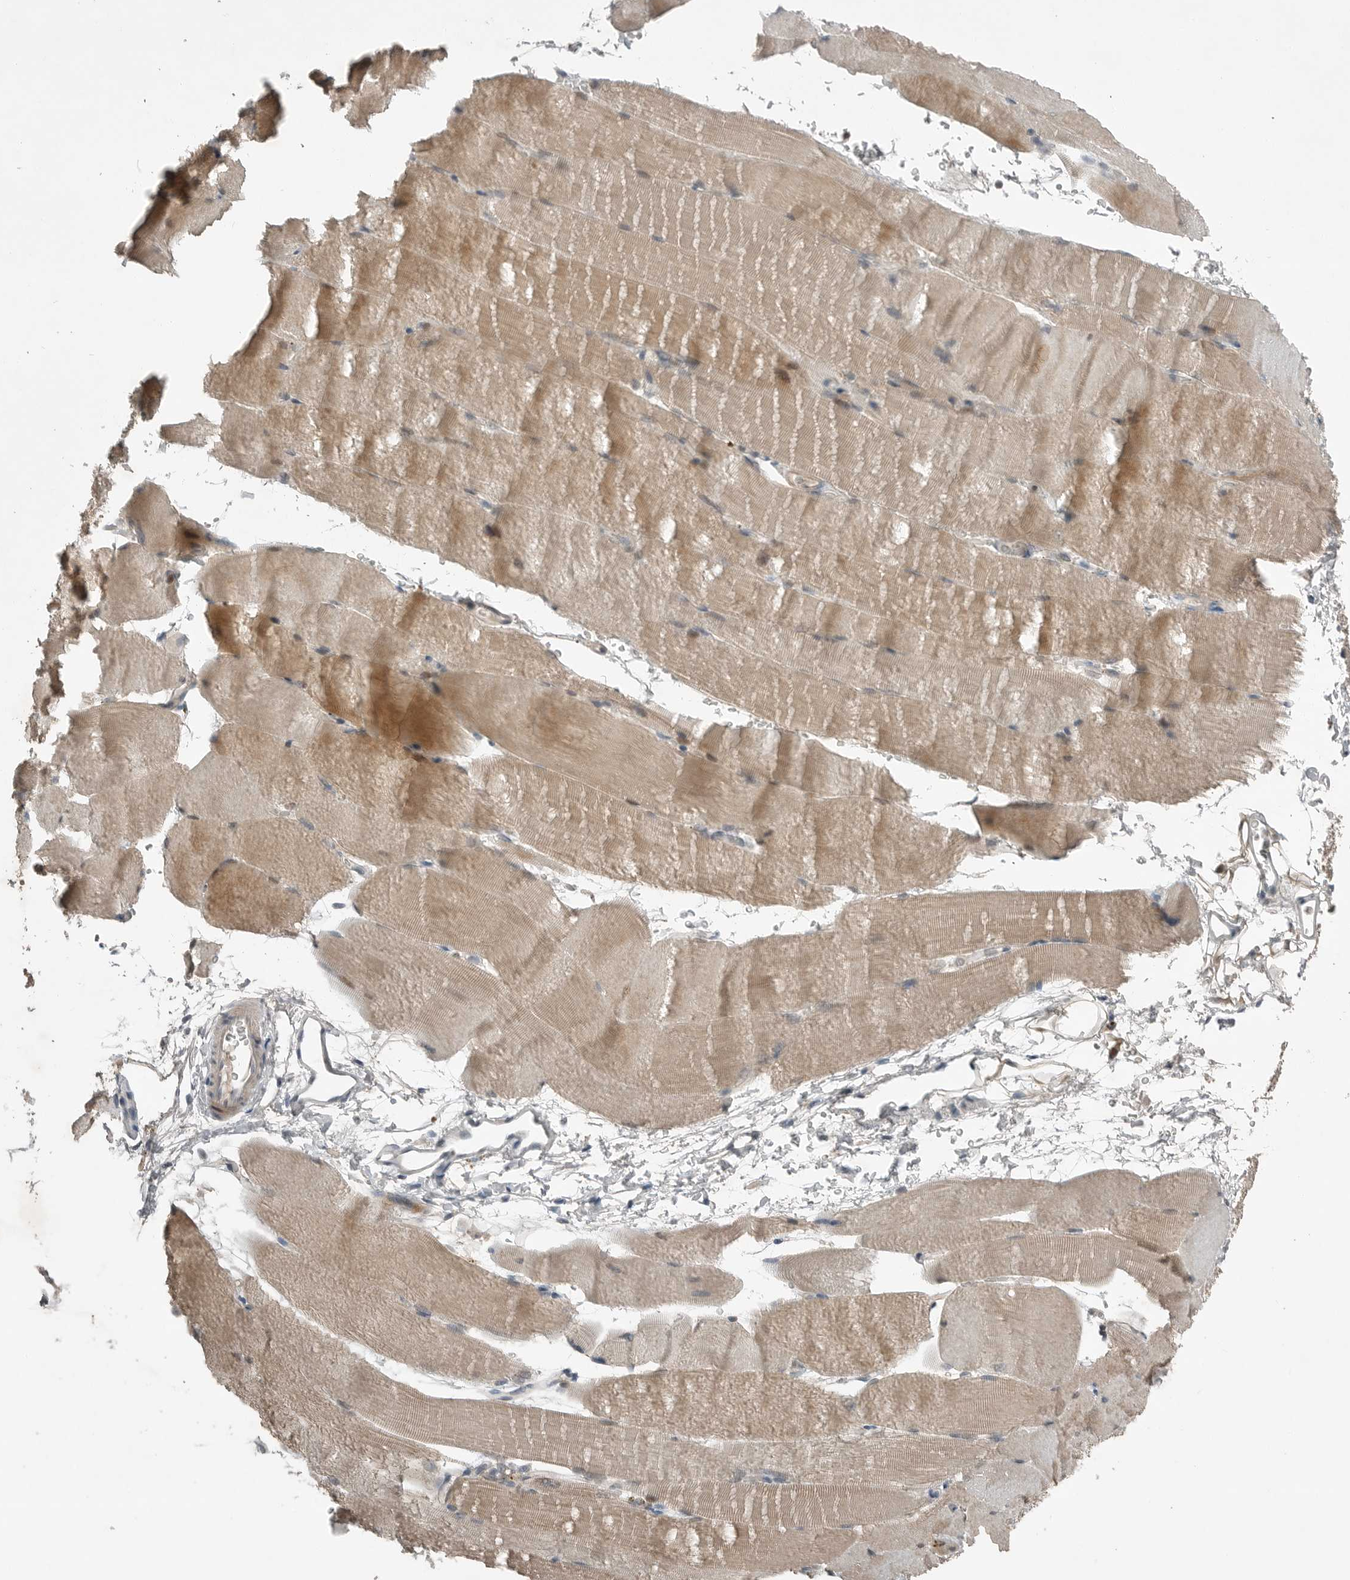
{"staining": {"intensity": "weak", "quantity": "25%-75%", "location": "cytoplasmic/membranous"}, "tissue": "skeletal muscle", "cell_type": "Myocytes", "image_type": "normal", "snomed": [{"axis": "morphology", "description": "Normal tissue, NOS"}, {"axis": "topography", "description": "Skeletal muscle"}, {"axis": "topography", "description": "Parathyroid gland"}], "caption": "This histopathology image demonstrates normal skeletal muscle stained with immunohistochemistry to label a protein in brown. The cytoplasmic/membranous of myocytes show weak positivity for the protein. Nuclei are counter-stained blue.", "gene": "MFAP3L", "patient": {"sex": "female", "age": 37}}